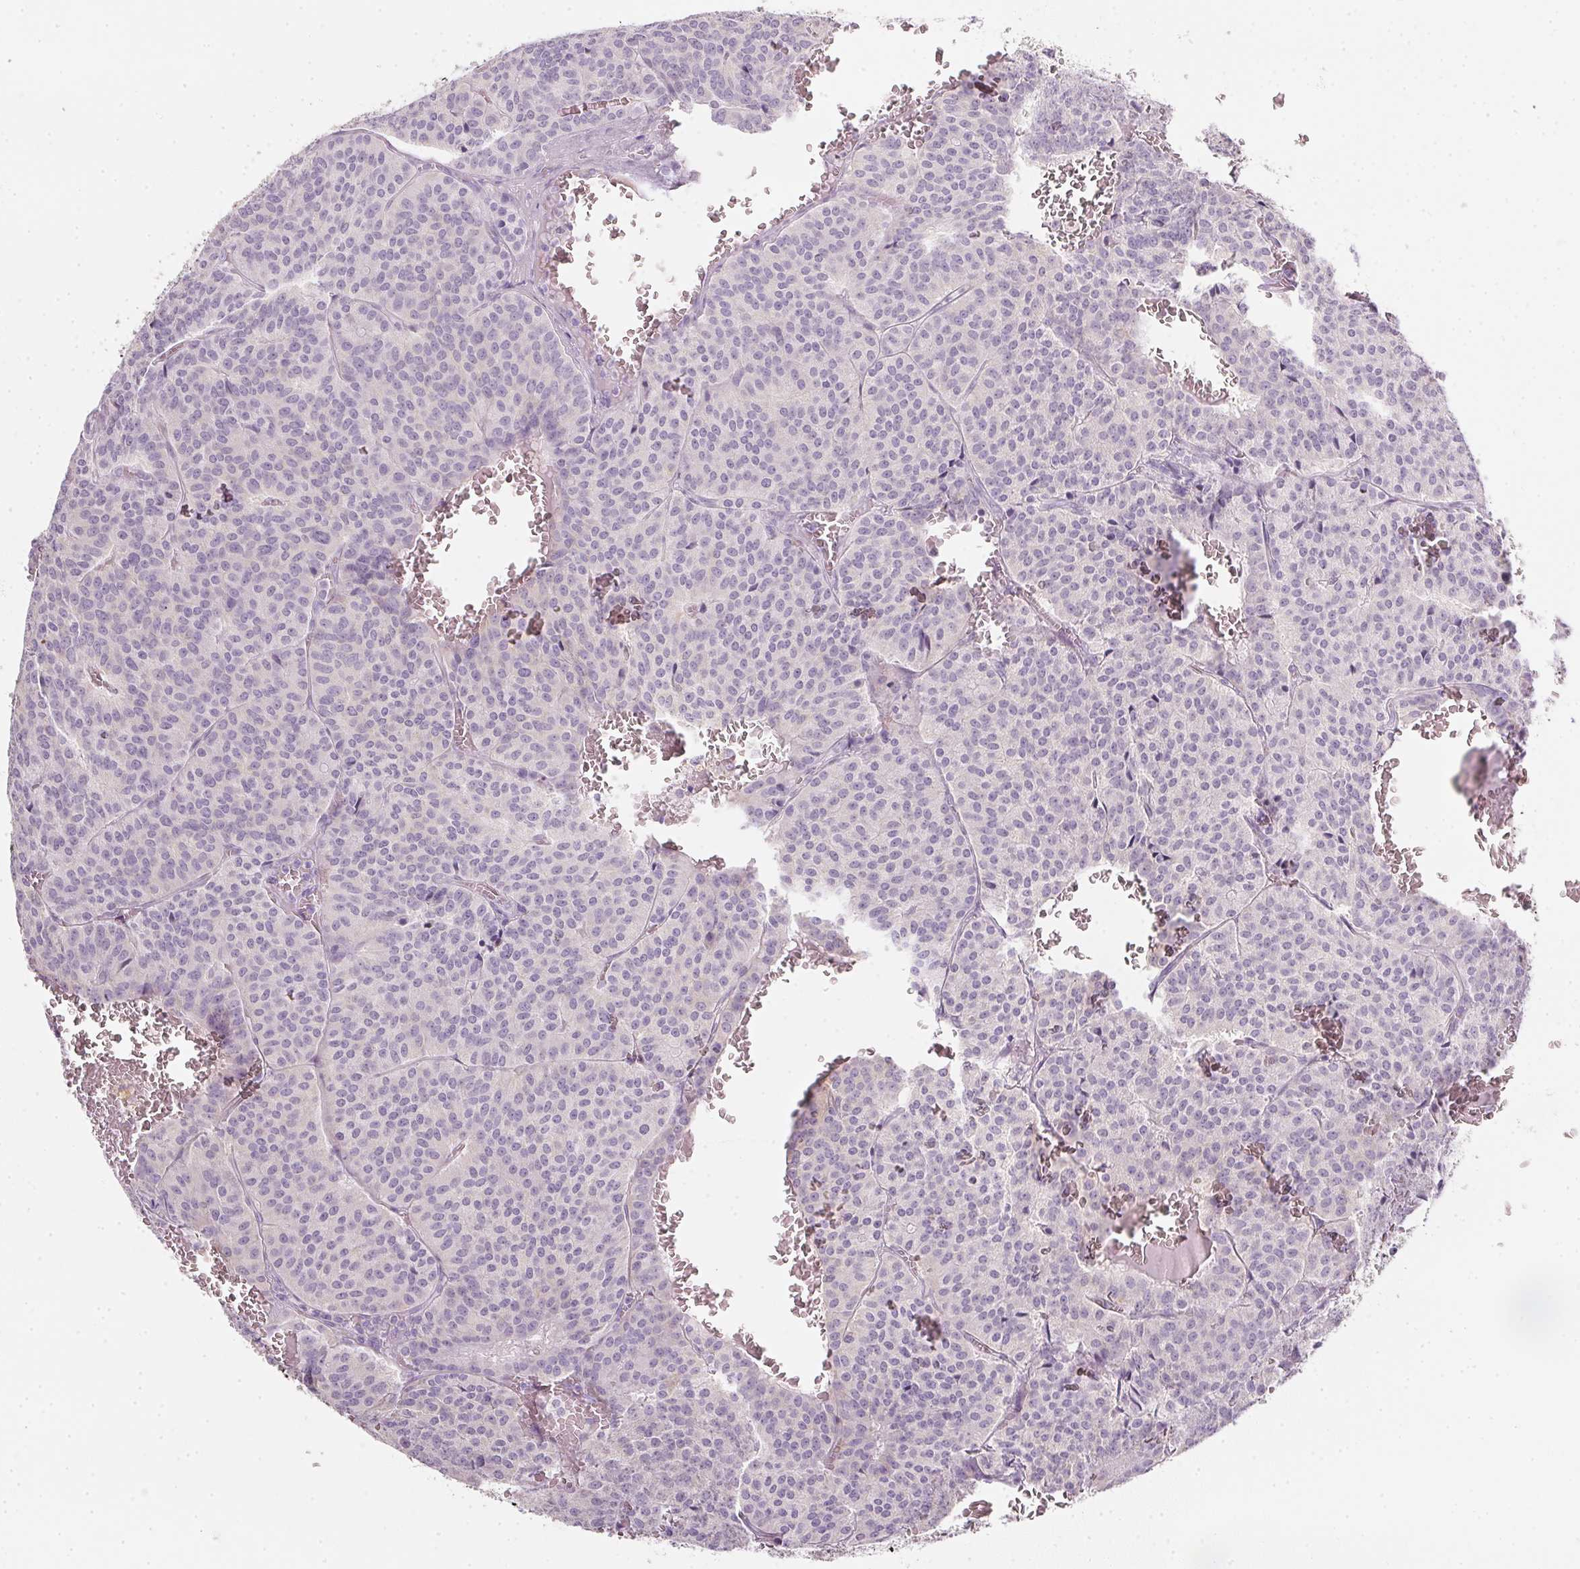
{"staining": {"intensity": "negative", "quantity": "none", "location": "none"}, "tissue": "carcinoid", "cell_type": "Tumor cells", "image_type": "cancer", "snomed": [{"axis": "morphology", "description": "Carcinoid, malignant, NOS"}, {"axis": "topography", "description": "Lung"}], "caption": "Immunohistochemical staining of malignant carcinoid displays no significant positivity in tumor cells. The staining was performed using DAB to visualize the protein expression in brown, while the nuclei were stained in blue with hematoxylin (Magnification: 20x).", "gene": "TMEM72", "patient": {"sex": "male", "age": 70}}